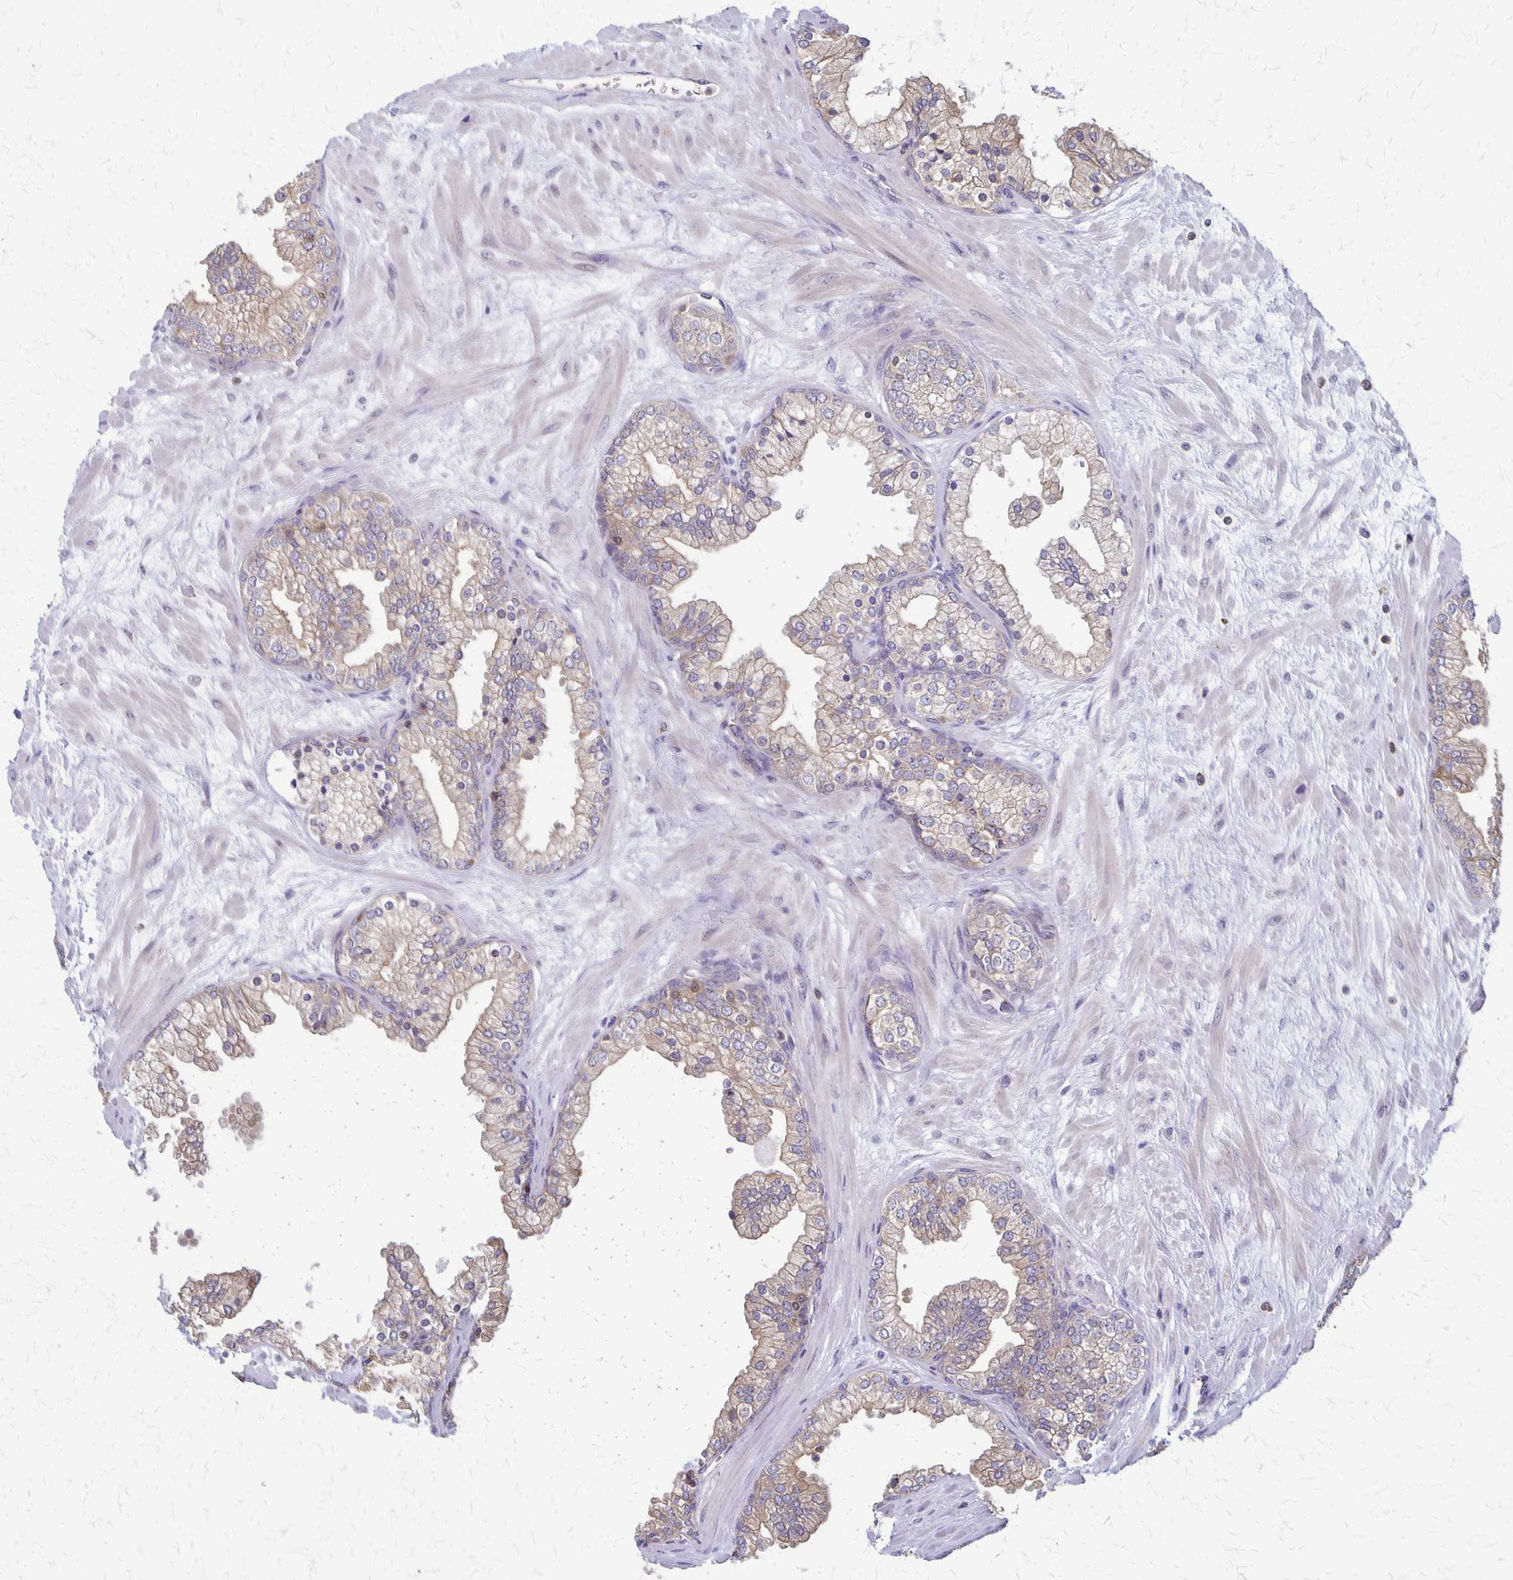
{"staining": {"intensity": "weak", "quantity": "25%-75%", "location": "cytoplasmic/membranous"}, "tissue": "prostate", "cell_type": "Glandular cells", "image_type": "normal", "snomed": [{"axis": "morphology", "description": "Normal tissue, NOS"}, {"axis": "topography", "description": "Prostate"}, {"axis": "topography", "description": "Peripheral nerve tissue"}], "caption": "This micrograph demonstrates benign prostate stained with immunohistochemistry to label a protein in brown. The cytoplasmic/membranous of glandular cells show weak positivity for the protein. Nuclei are counter-stained blue.", "gene": "SEPTIN5", "patient": {"sex": "male", "age": 61}}